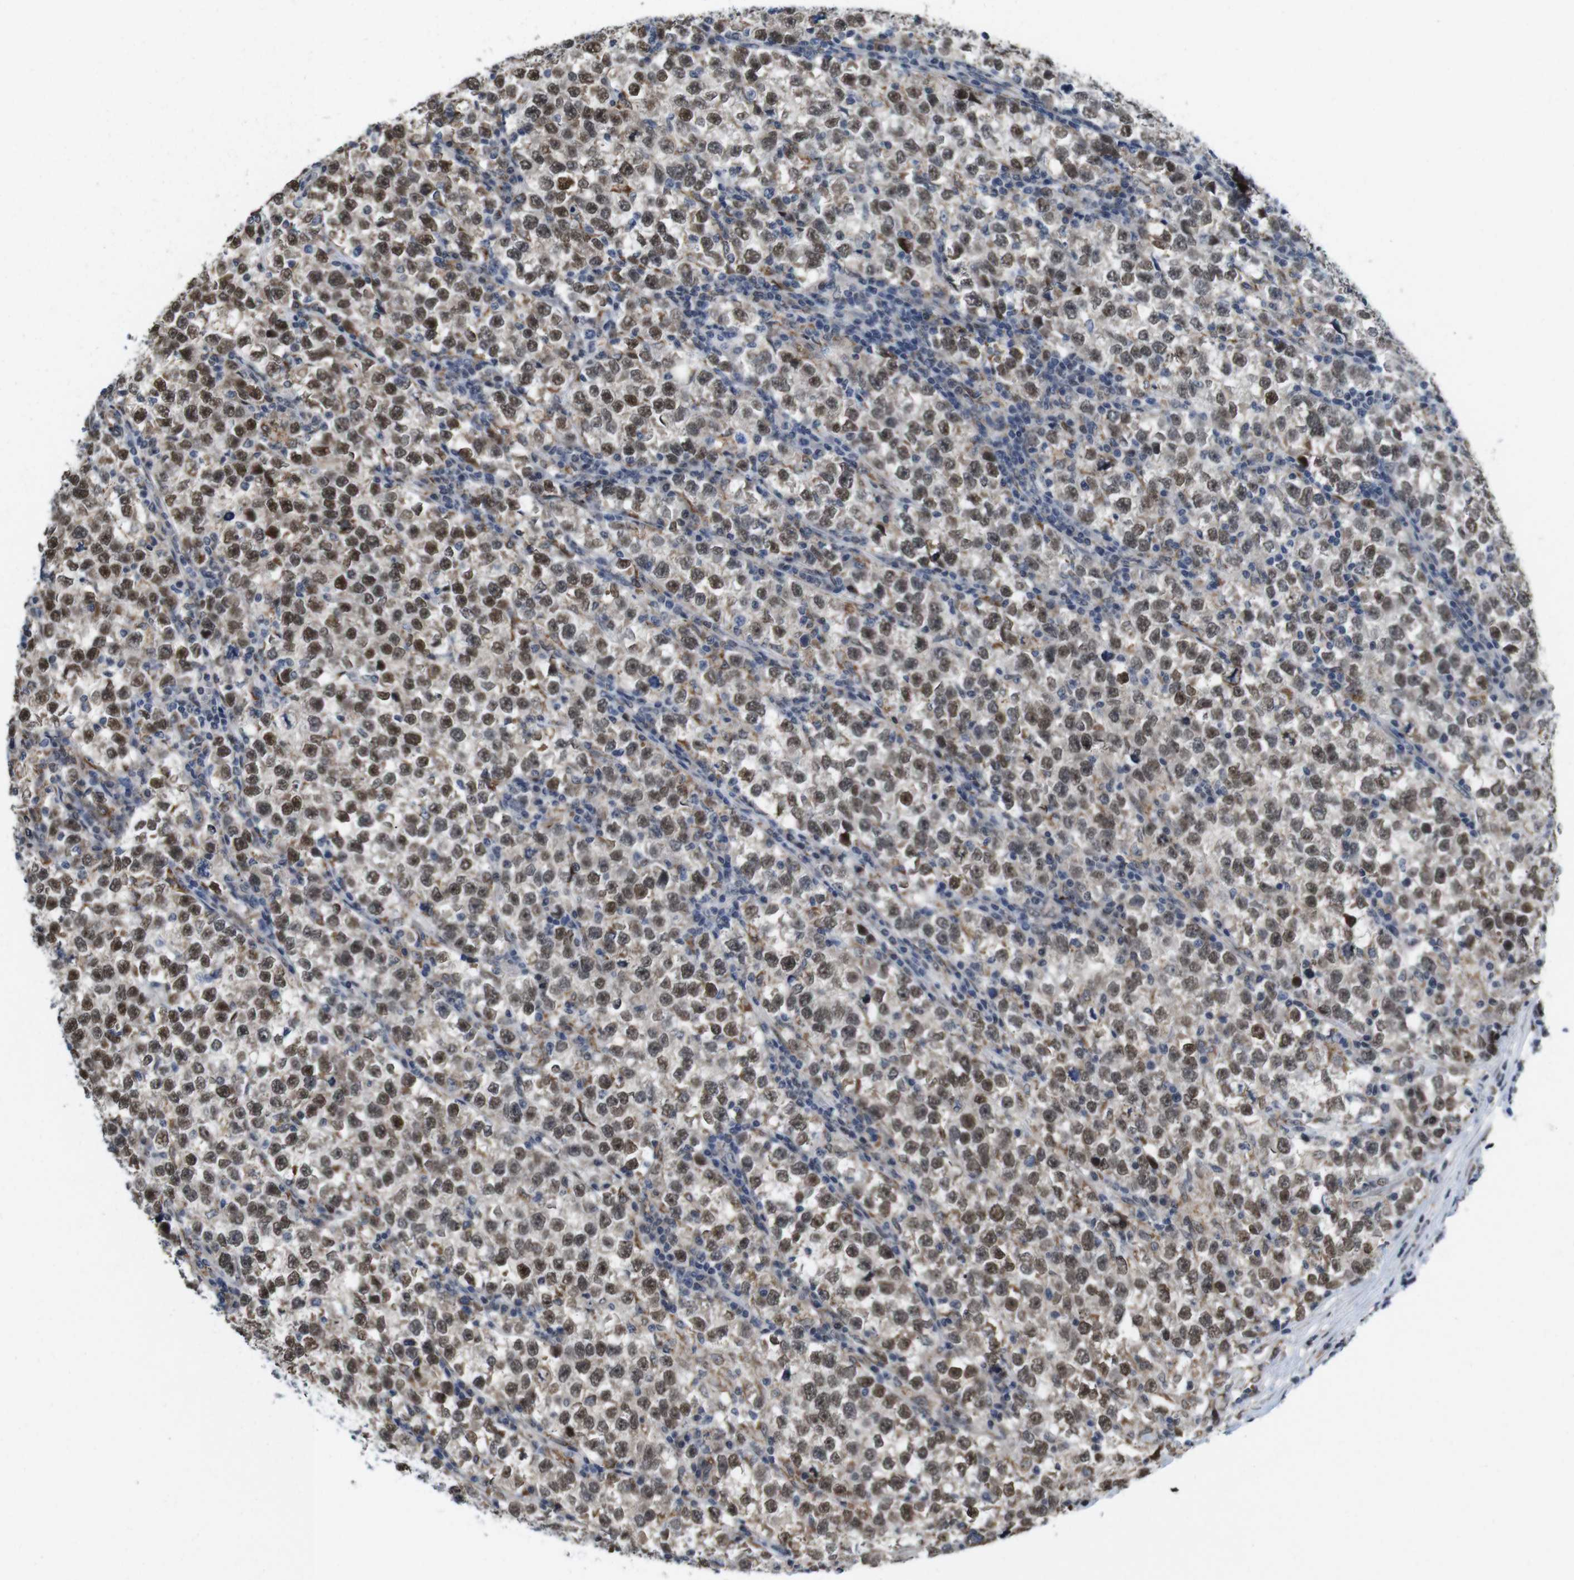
{"staining": {"intensity": "strong", "quantity": ">75%", "location": "cytoplasmic/membranous,nuclear"}, "tissue": "testis cancer", "cell_type": "Tumor cells", "image_type": "cancer", "snomed": [{"axis": "morphology", "description": "Normal tissue, NOS"}, {"axis": "morphology", "description": "Seminoma, NOS"}, {"axis": "topography", "description": "Testis"}], "caption": "Tumor cells display high levels of strong cytoplasmic/membranous and nuclear expression in about >75% of cells in human testis cancer (seminoma).", "gene": "PNMA8A", "patient": {"sex": "male", "age": 43}}